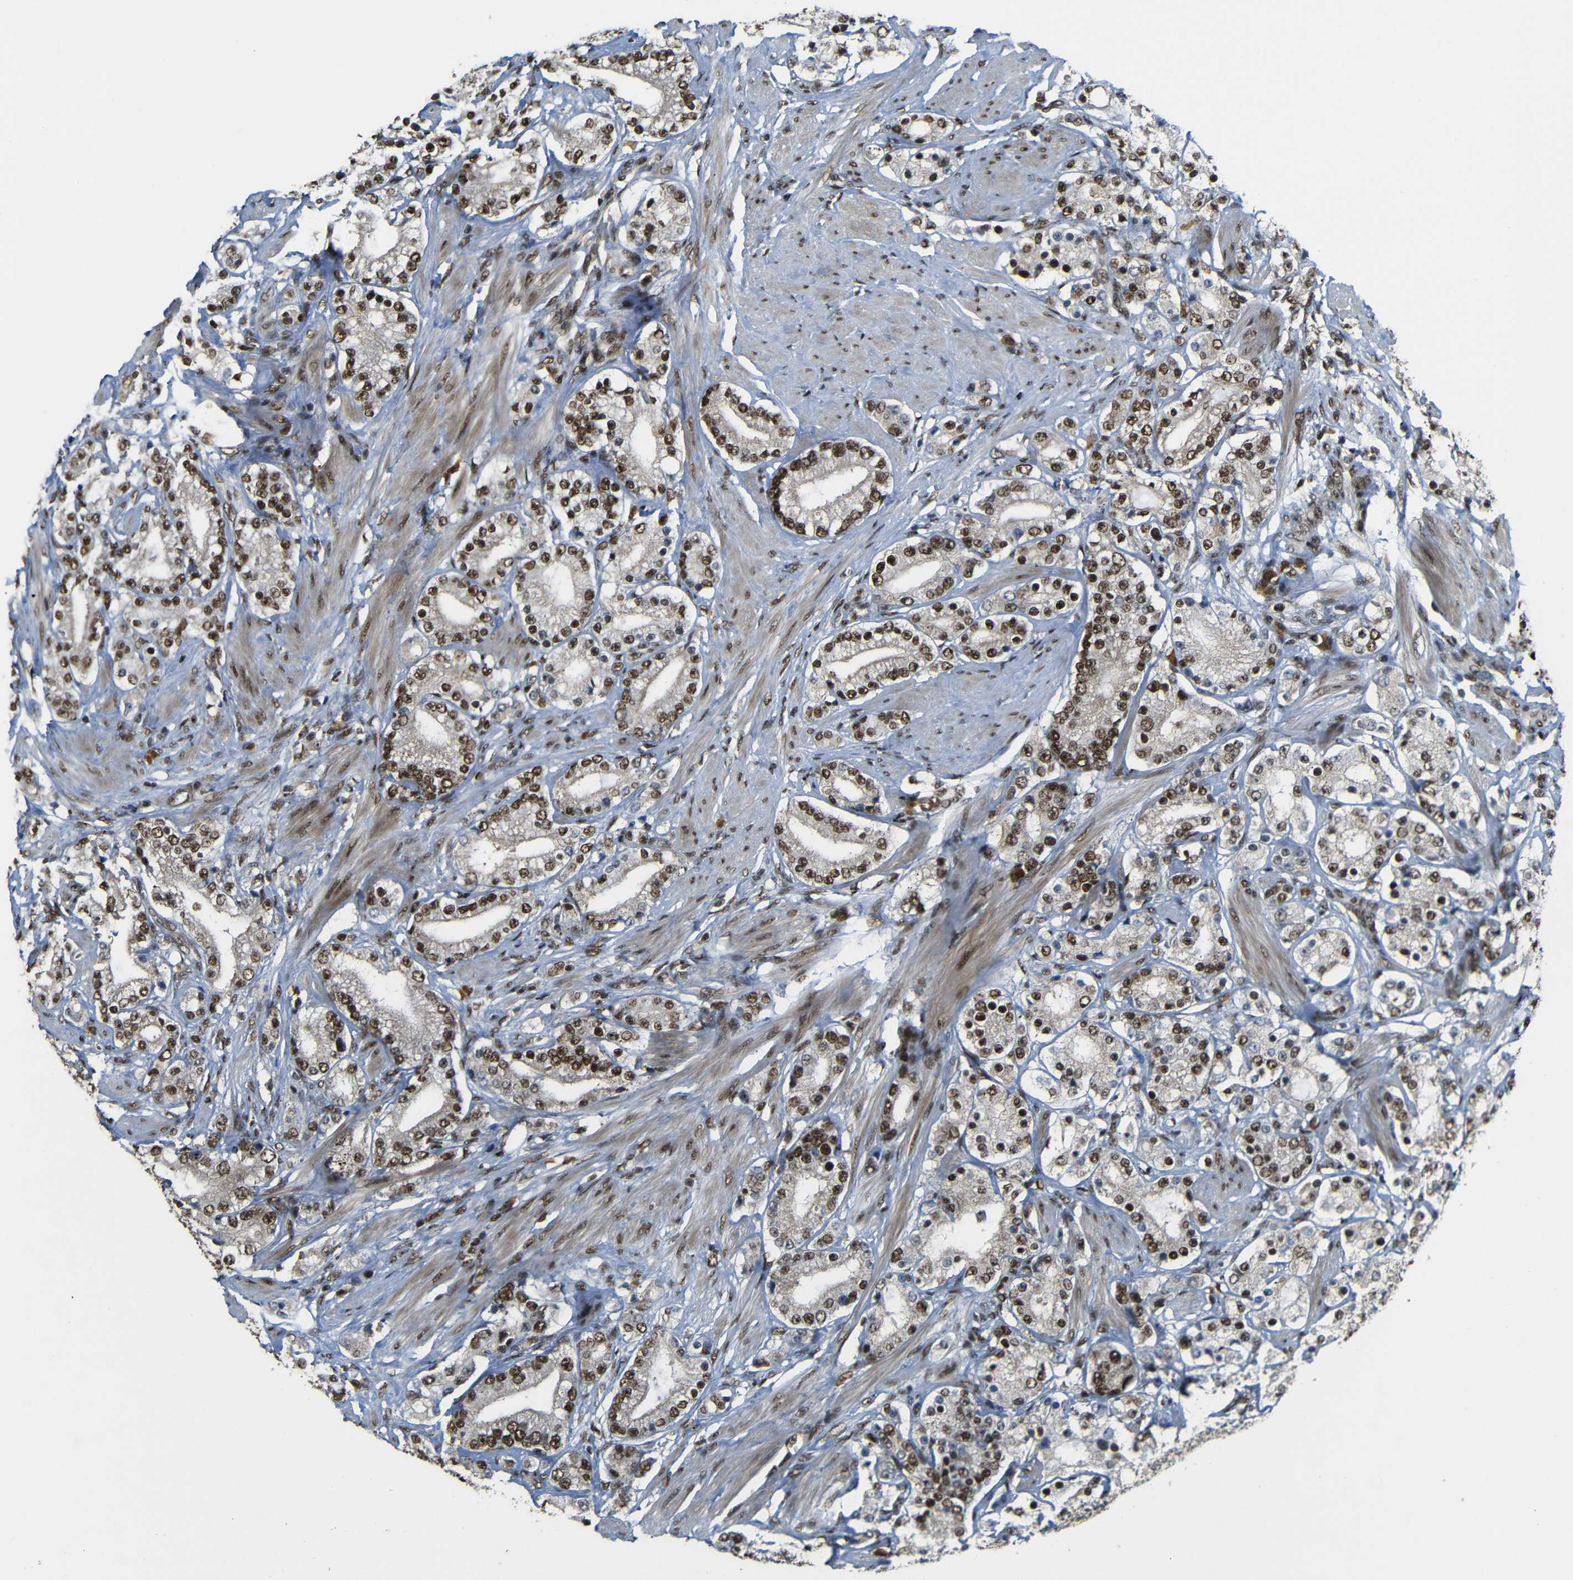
{"staining": {"intensity": "moderate", "quantity": ">75%", "location": "cytoplasmic/membranous,nuclear"}, "tissue": "prostate cancer", "cell_type": "Tumor cells", "image_type": "cancer", "snomed": [{"axis": "morphology", "description": "Adenocarcinoma, Low grade"}, {"axis": "topography", "description": "Prostate"}], "caption": "This is a histology image of immunohistochemistry (IHC) staining of prostate low-grade adenocarcinoma, which shows moderate staining in the cytoplasmic/membranous and nuclear of tumor cells.", "gene": "TCF7L2", "patient": {"sex": "male", "age": 63}}